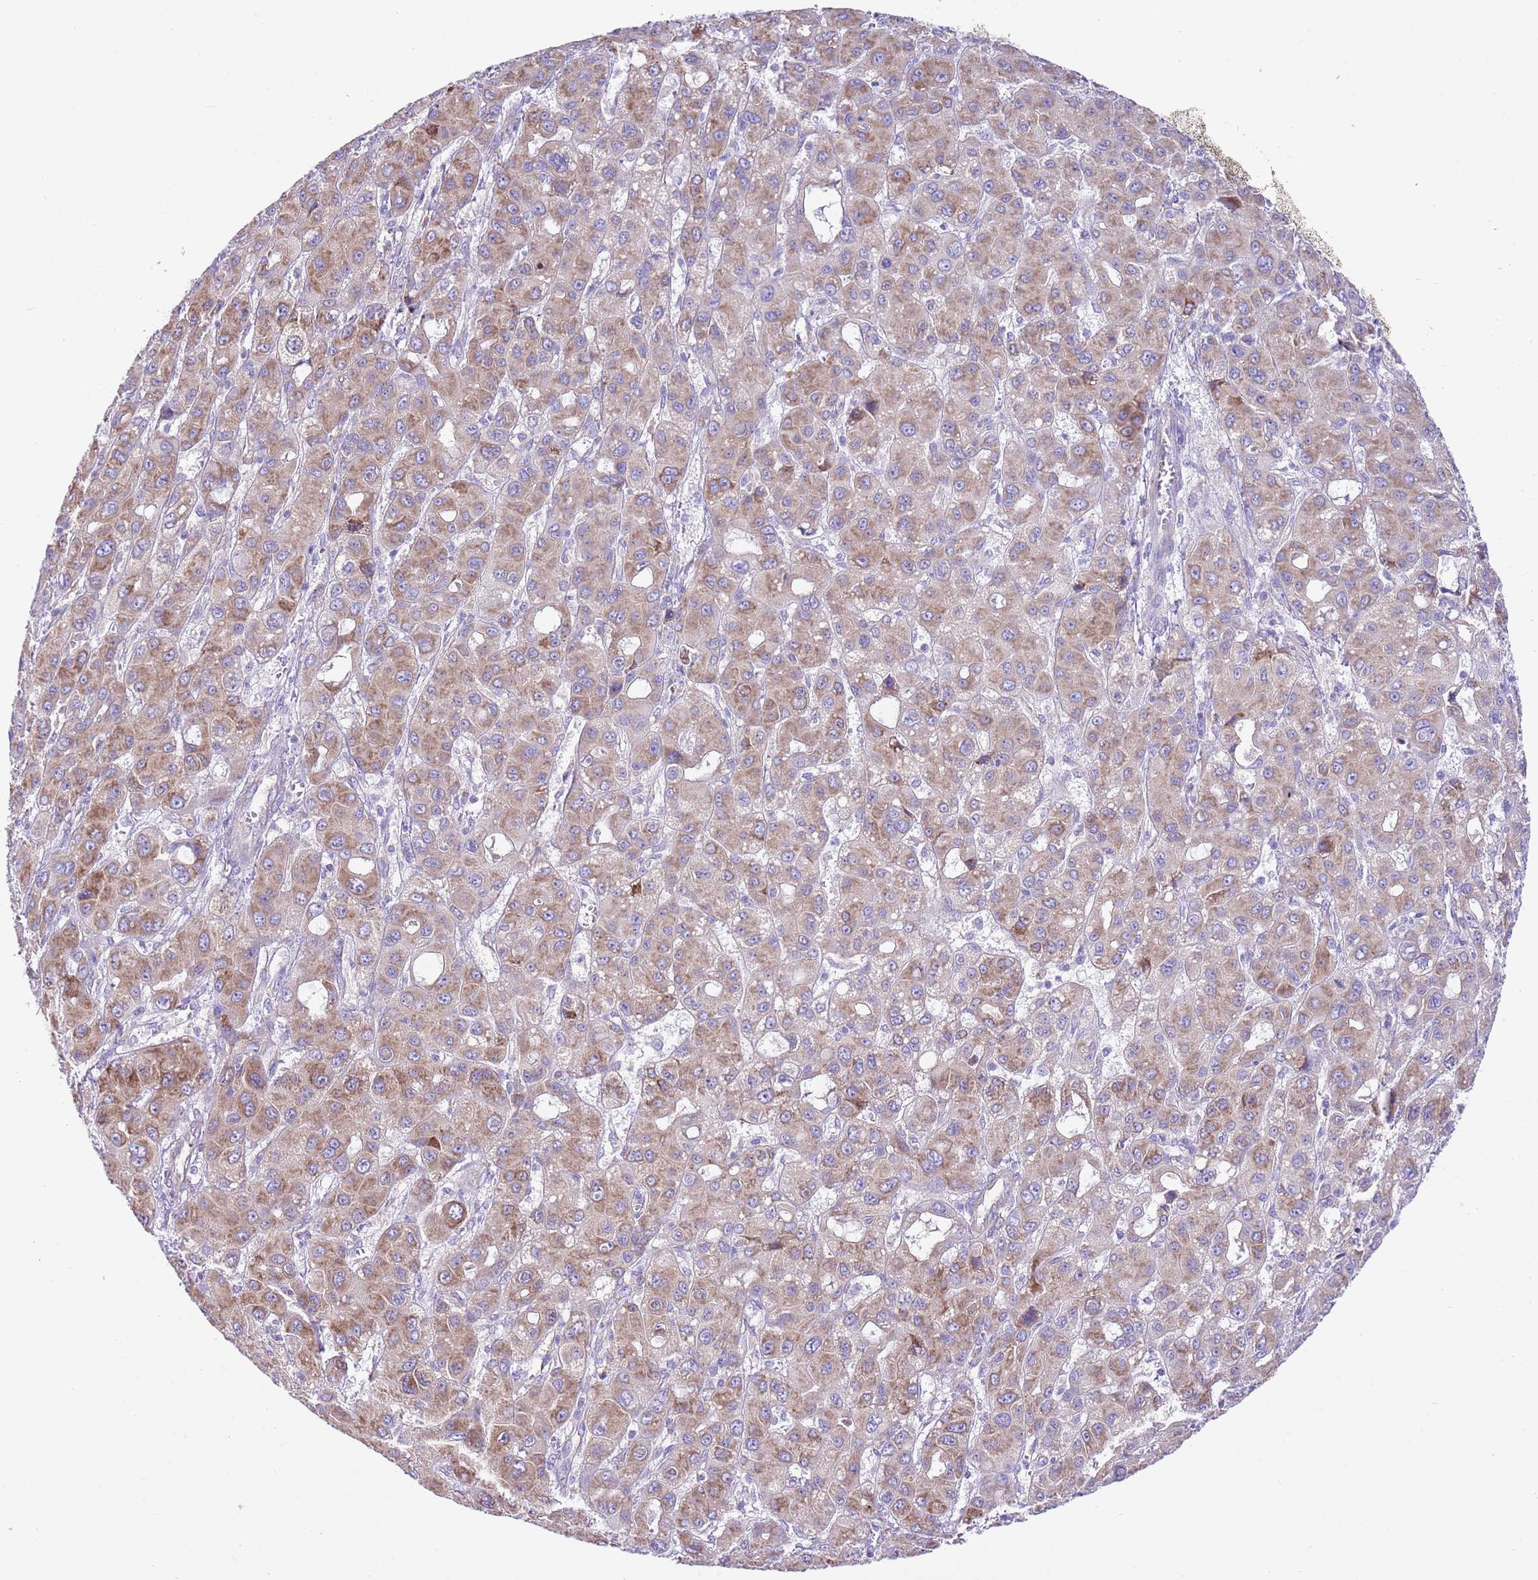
{"staining": {"intensity": "weak", "quantity": ">75%", "location": "cytoplasmic/membranous"}, "tissue": "liver cancer", "cell_type": "Tumor cells", "image_type": "cancer", "snomed": [{"axis": "morphology", "description": "Carcinoma, Hepatocellular, NOS"}, {"axis": "topography", "description": "Liver"}], "caption": "This micrograph demonstrates IHC staining of human liver hepatocellular carcinoma, with low weak cytoplasmic/membranous staining in approximately >75% of tumor cells.", "gene": "RPS10", "patient": {"sex": "male", "age": 55}}